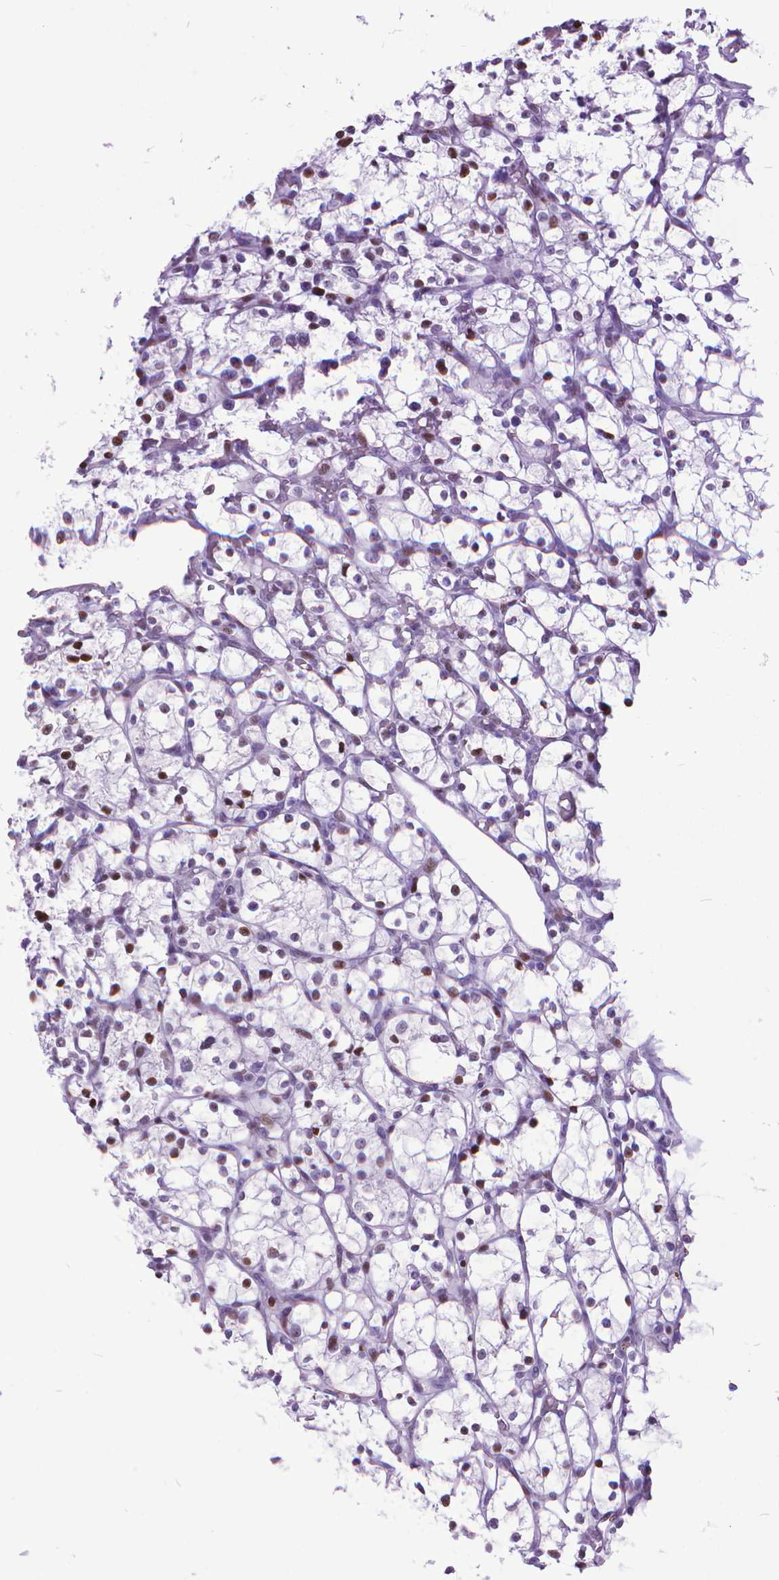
{"staining": {"intensity": "weak", "quantity": "<25%", "location": "nuclear"}, "tissue": "renal cancer", "cell_type": "Tumor cells", "image_type": "cancer", "snomed": [{"axis": "morphology", "description": "Adenocarcinoma, NOS"}, {"axis": "topography", "description": "Kidney"}], "caption": "Immunohistochemical staining of renal adenocarcinoma shows no significant staining in tumor cells.", "gene": "POLE4", "patient": {"sex": "female", "age": 64}}